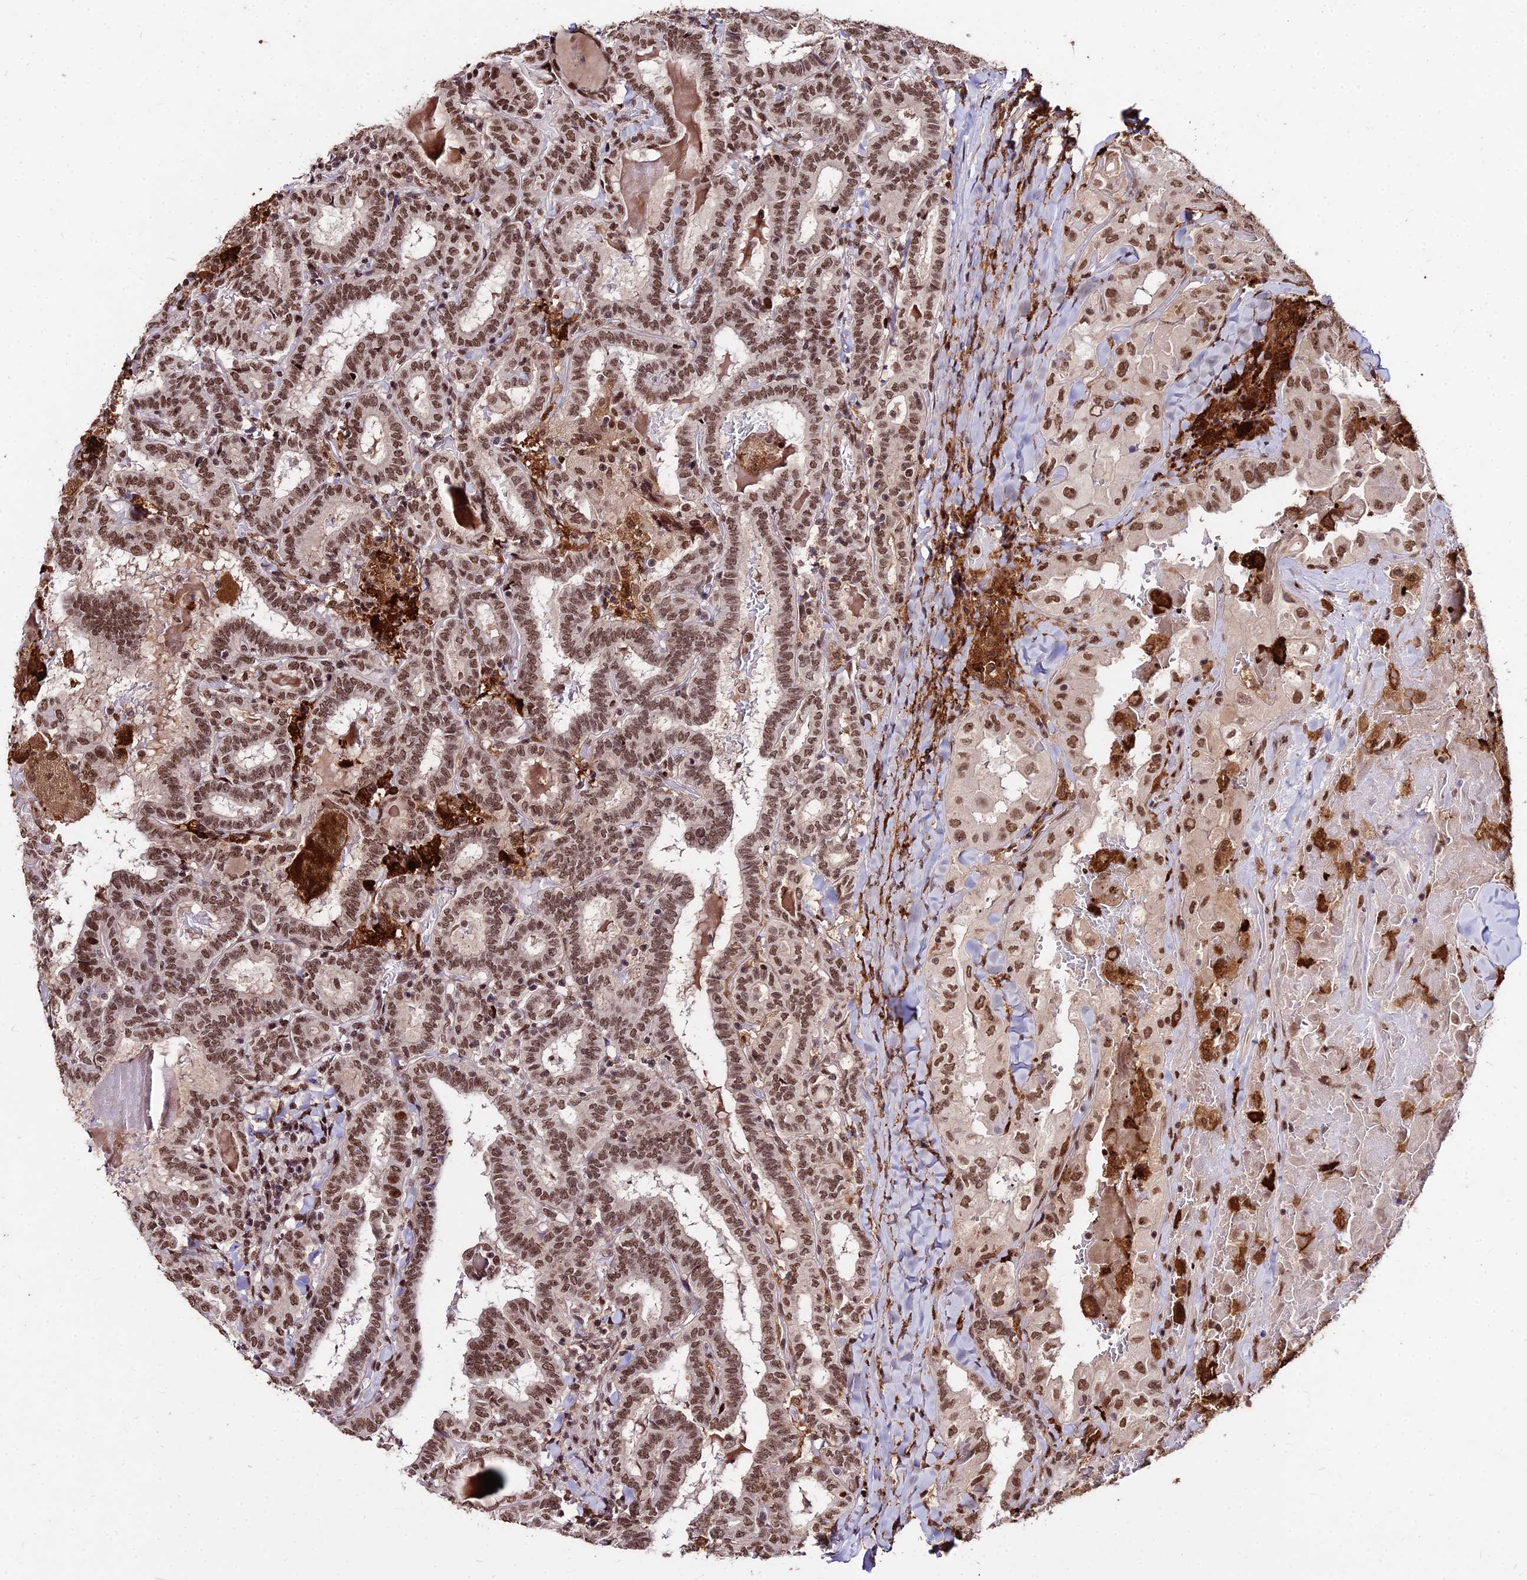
{"staining": {"intensity": "moderate", "quantity": ">75%", "location": "nuclear"}, "tissue": "thyroid cancer", "cell_type": "Tumor cells", "image_type": "cancer", "snomed": [{"axis": "morphology", "description": "Papillary adenocarcinoma, NOS"}, {"axis": "topography", "description": "Thyroid gland"}], "caption": "Papillary adenocarcinoma (thyroid) stained with IHC displays moderate nuclear positivity in approximately >75% of tumor cells.", "gene": "ZBED4", "patient": {"sex": "female", "age": 72}}